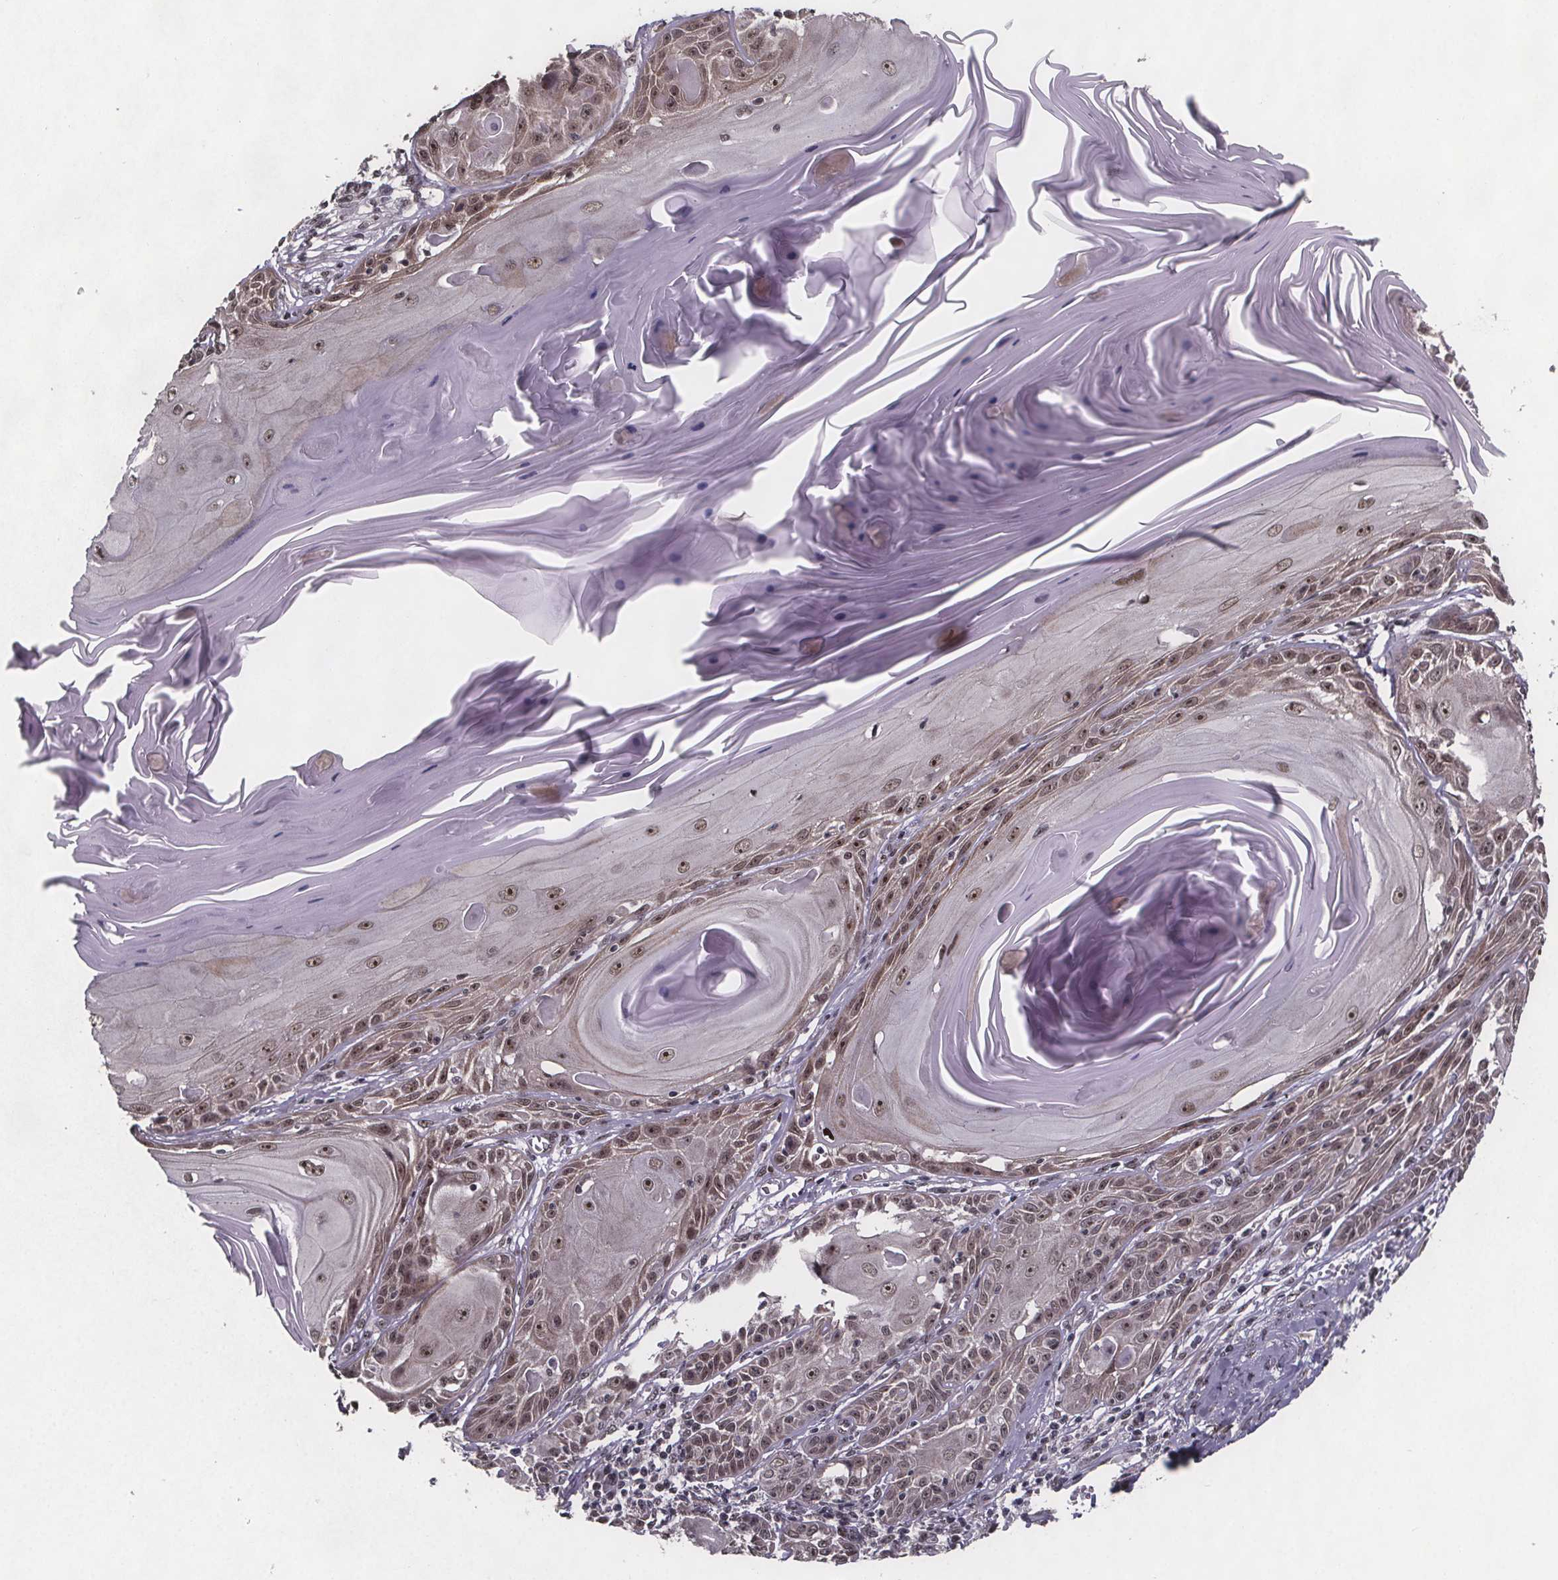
{"staining": {"intensity": "moderate", "quantity": ">75%", "location": "nuclear"}, "tissue": "skin cancer", "cell_type": "Tumor cells", "image_type": "cancer", "snomed": [{"axis": "morphology", "description": "Squamous cell carcinoma, NOS"}, {"axis": "topography", "description": "Skin"}, {"axis": "topography", "description": "Vulva"}], "caption": "An immunohistochemistry (IHC) image of tumor tissue is shown. Protein staining in brown labels moderate nuclear positivity in skin cancer within tumor cells.", "gene": "U2SURP", "patient": {"sex": "female", "age": 85}}